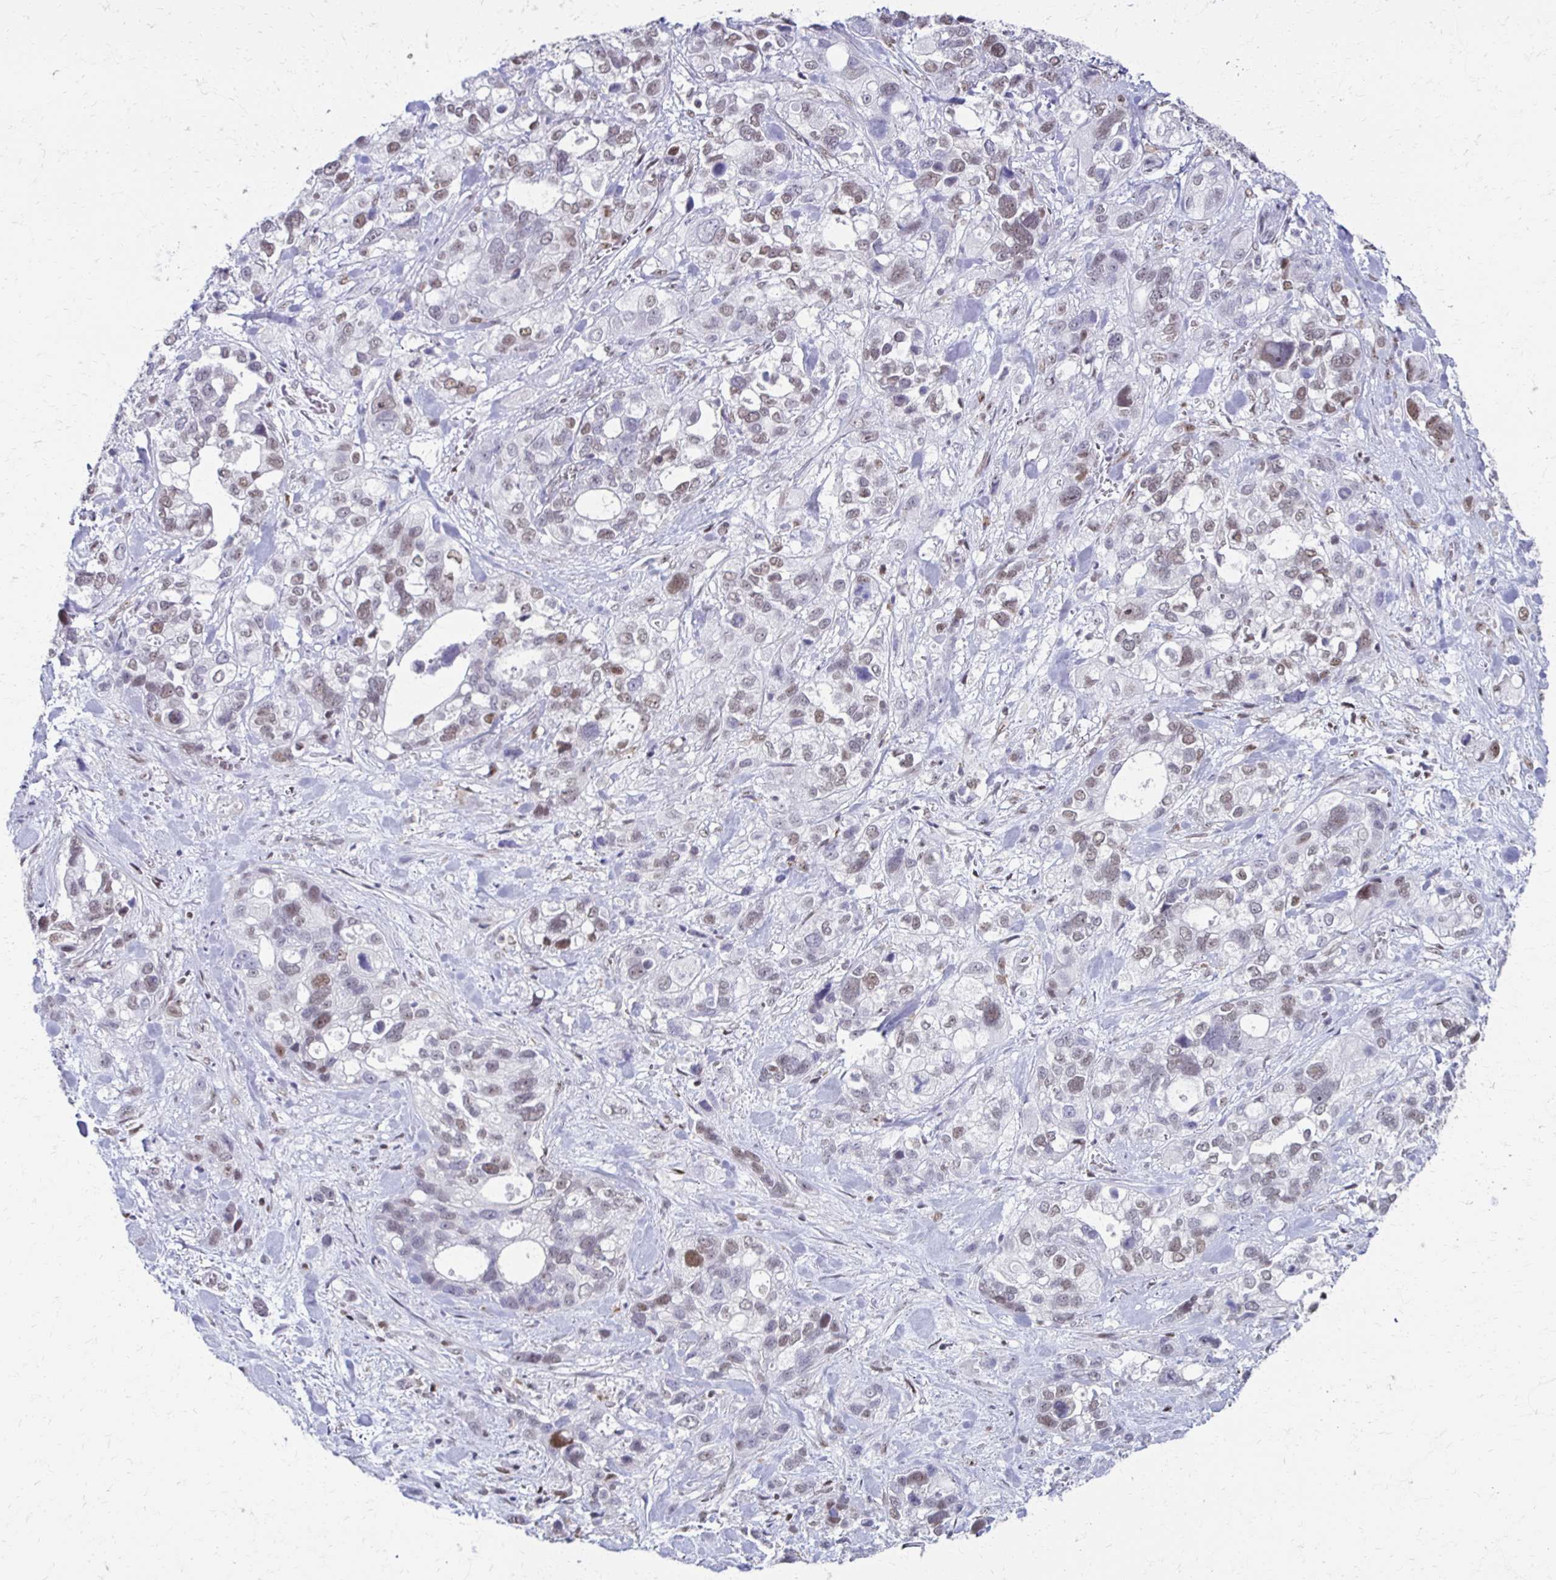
{"staining": {"intensity": "moderate", "quantity": "25%-75%", "location": "nuclear"}, "tissue": "stomach cancer", "cell_type": "Tumor cells", "image_type": "cancer", "snomed": [{"axis": "morphology", "description": "Adenocarcinoma, NOS"}, {"axis": "topography", "description": "Stomach, upper"}], "caption": "About 25%-75% of tumor cells in human stomach cancer exhibit moderate nuclear protein positivity as visualized by brown immunohistochemical staining.", "gene": "IRF7", "patient": {"sex": "female", "age": 81}}